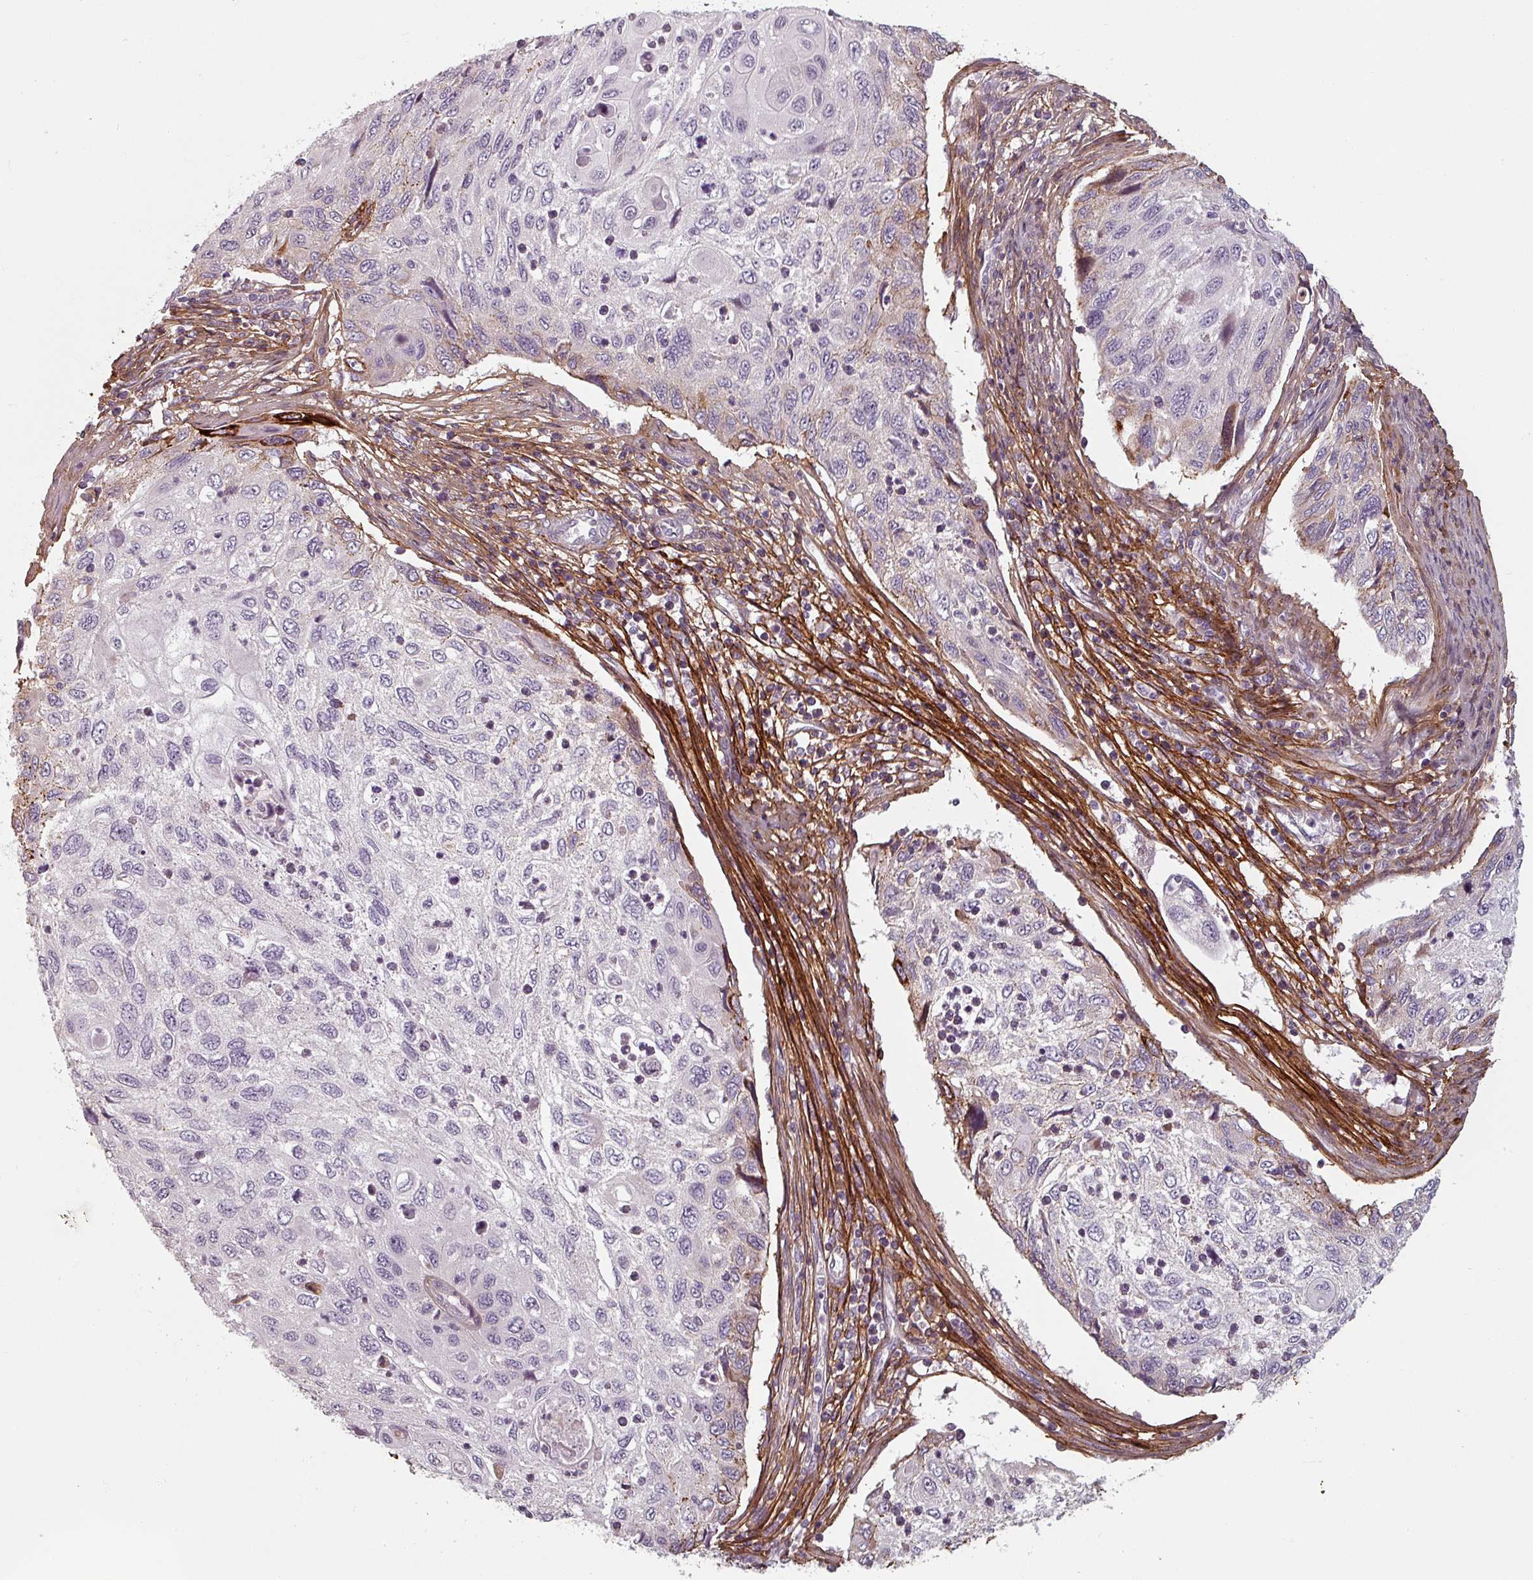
{"staining": {"intensity": "negative", "quantity": "none", "location": "none"}, "tissue": "cervical cancer", "cell_type": "Tumor cells", "image_type": "cancer", "snomed": [{"axis": "morphology", "description": "Squamous cell carcinoma, NOS"}, {"axis": "topography", "description": "Cervix"}], "caption": "This image is of cervical cancer (squamous cell carcinoma) stained with immunohistochemistry (IHC) to label a protein in brown with the nuclei are counter-stained blue. There is no positivity in tumor cells.", "gene": "CYB5RL", "patient": {"sex": "female", "age": 70}}